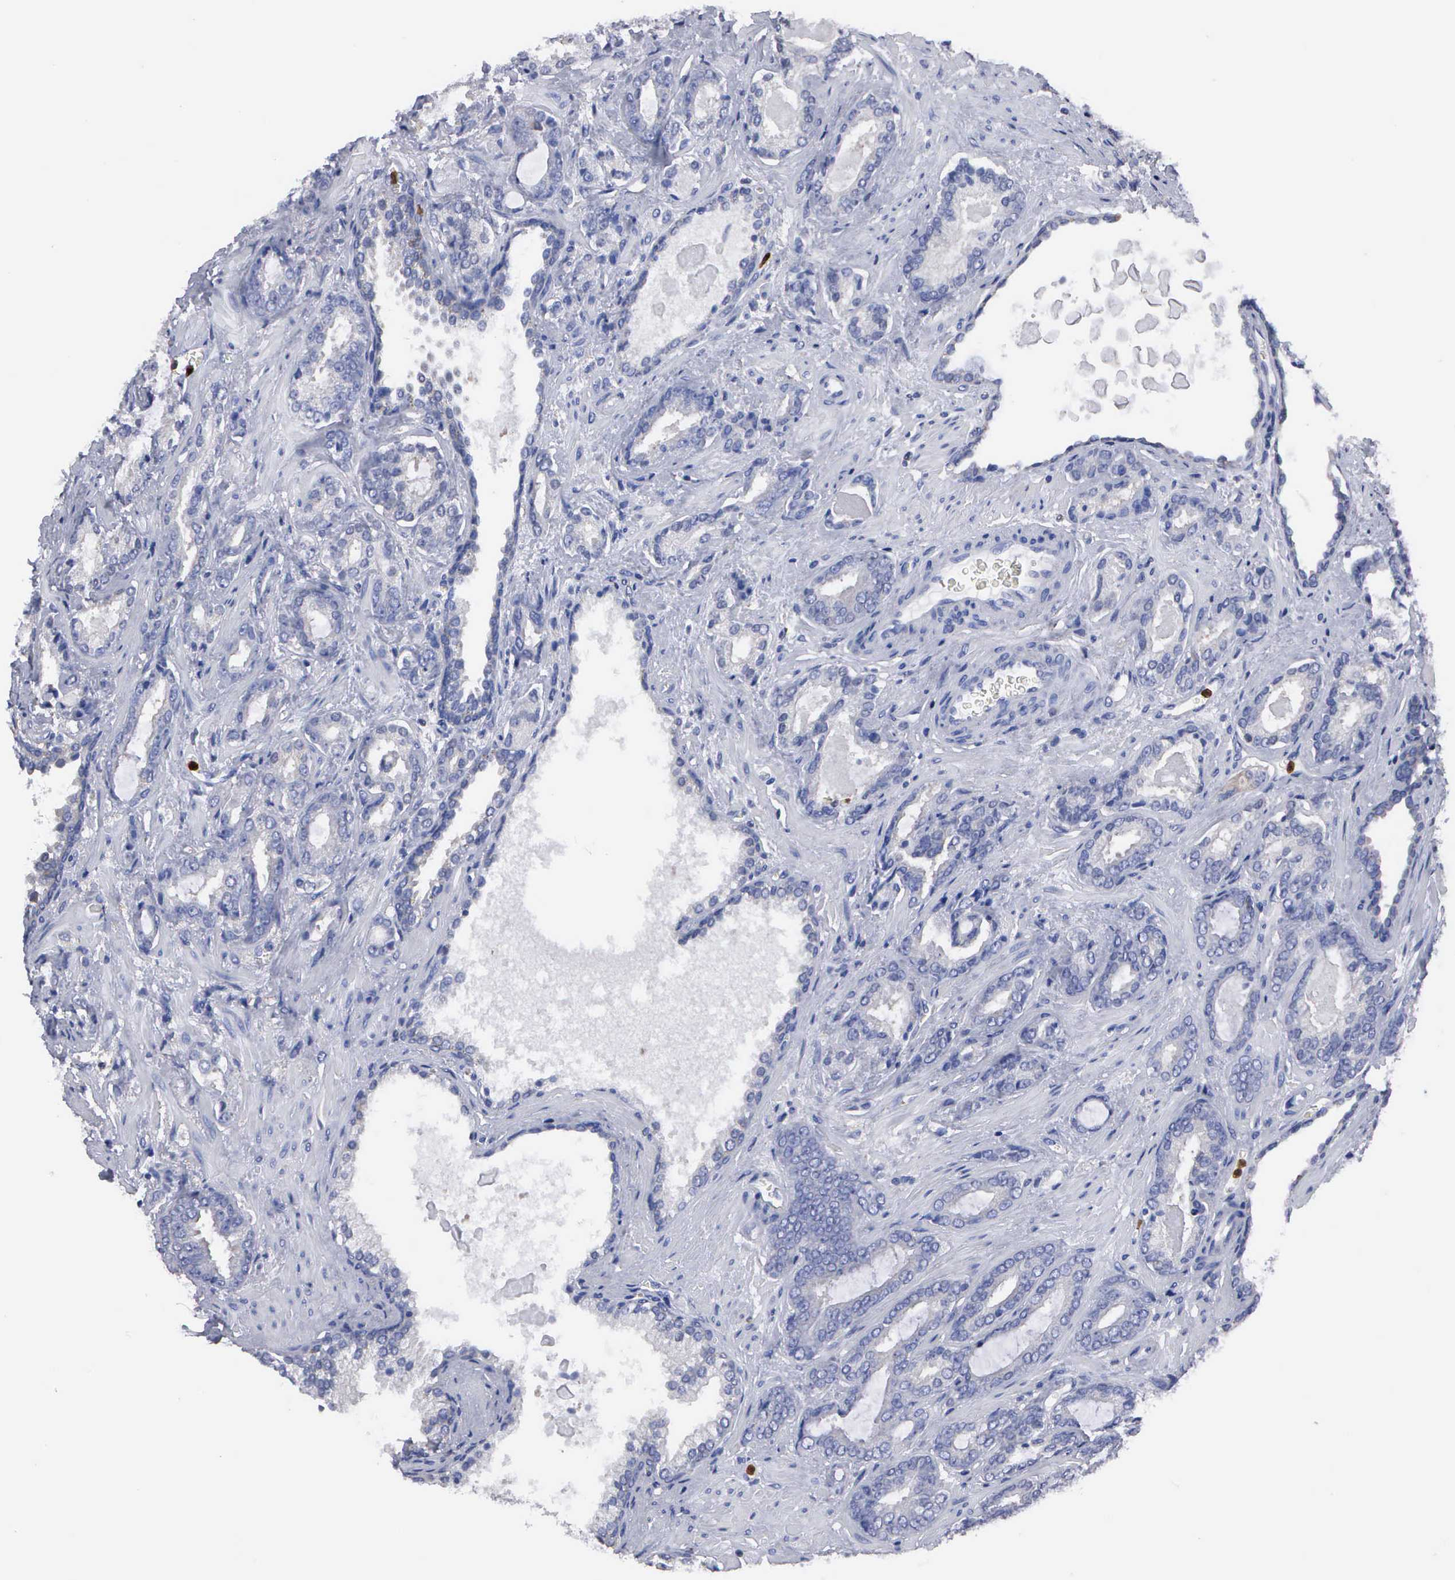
{"staining": {"intensity": "negative", "quantity": "none", "location": "none"}, "tissue": "prostate cancer", "cell_type": "Tumor cells", "image_type": "cancer", "snomed": [{"axis": "morphology", "description": "Adenocarcinoma, Medium grade"}, {"axis": "topography", "description": "Prostate"}], "caption": "A high-resolution image shows immunohistochemistry staining of medium-grade adenocarcinoma (prostate), which shows no significant expression in tumor cells.", "gene": "G6PD", "patient": {"sex": "male", "age": 64}}